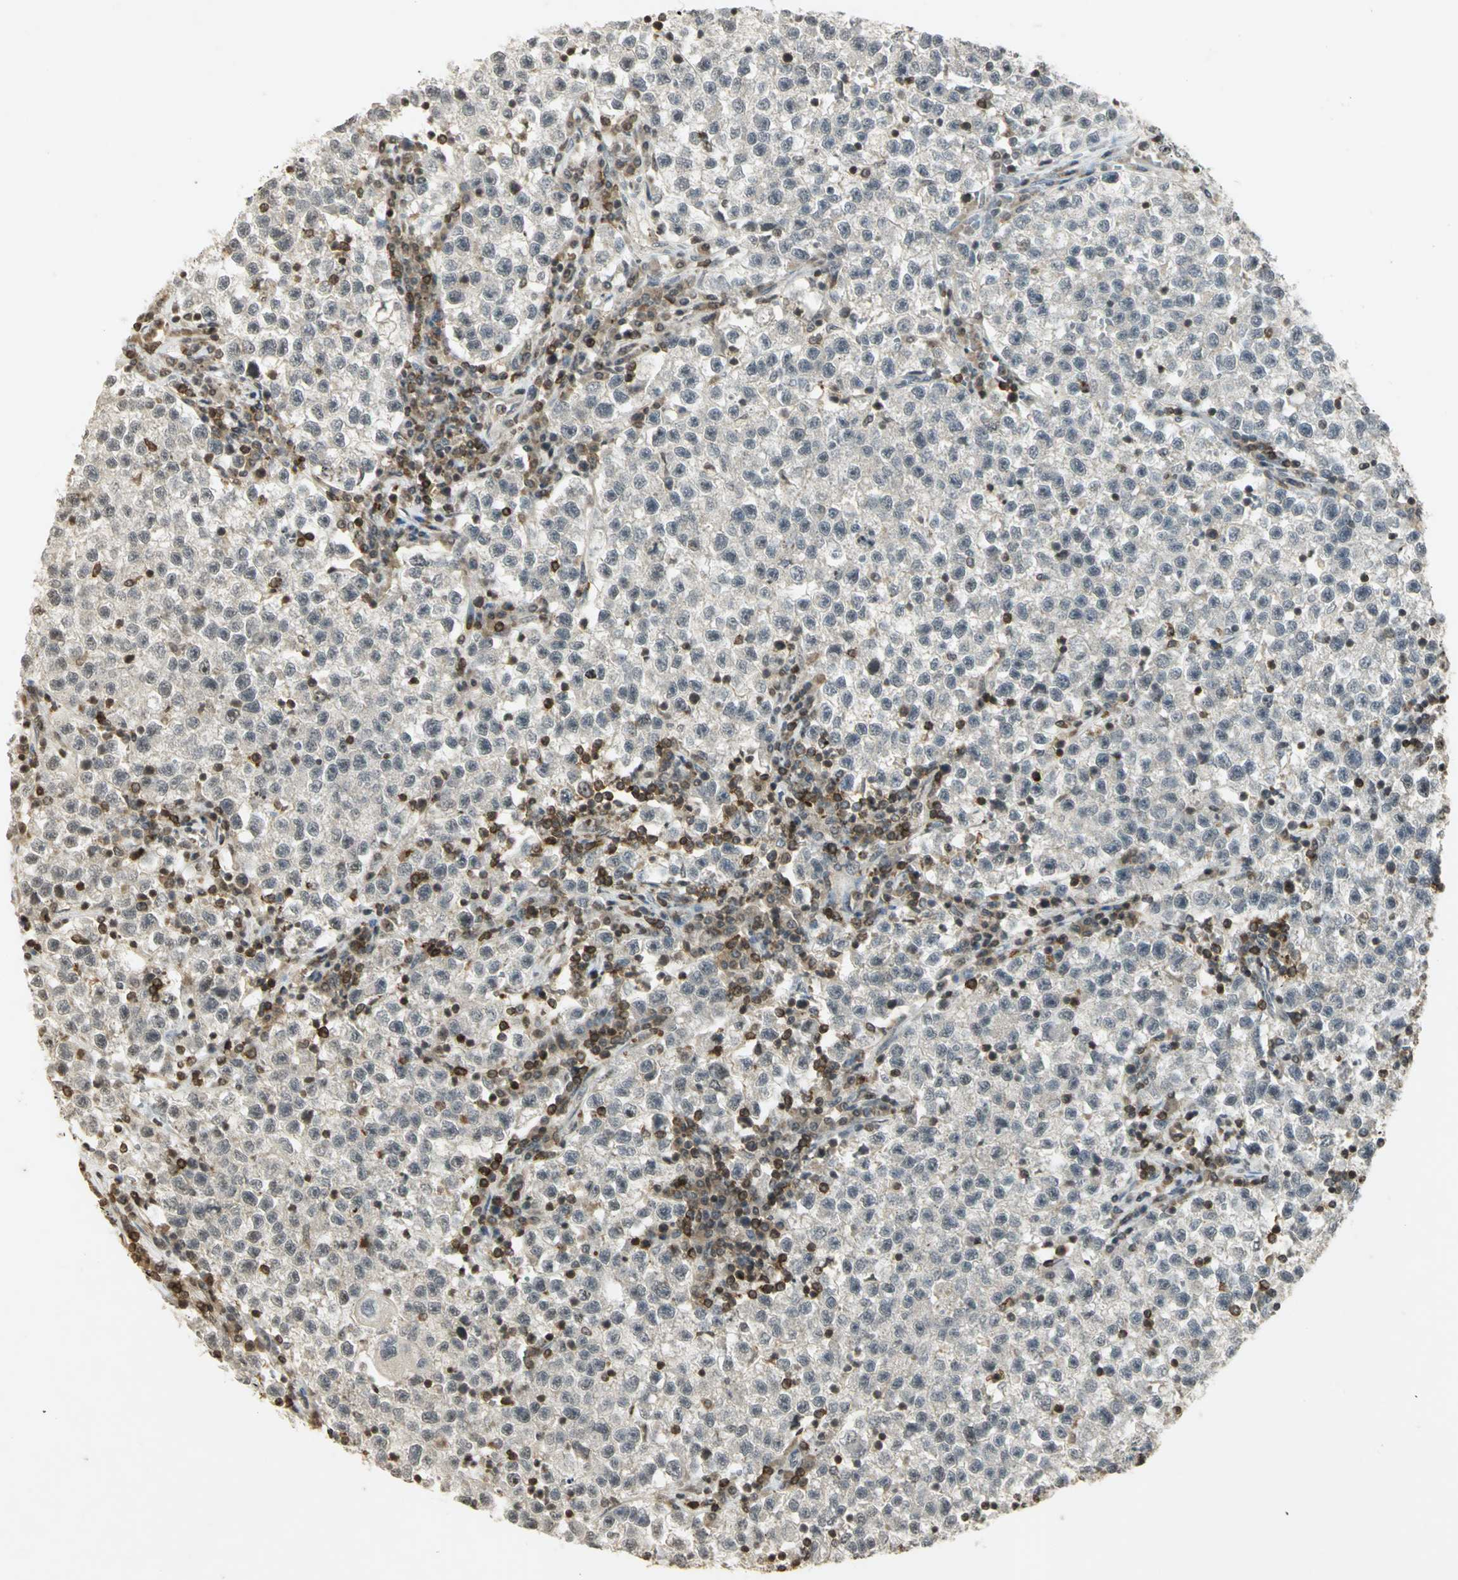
{"staining": {"intensity": "negative", "quantity": "none", "location": "none"}, "tissue": "testis cancer", "cell_type": "Tumor cells", "image_type": "cancer", "snomed": [{"axis": "morphology", "description": "Seminoma, NOS"}, {"axis": "topography", "description": "Testis"}], "caption": "A high-resolution histopathology image shows immunohistochemistry (IHC) staining of testis cancer, which shows no significant staining in tumor cells. (IHC, brightfield microscopy, high magnification).", "gene": "IL16", "patient": {"sex": "male", "age": 22}}